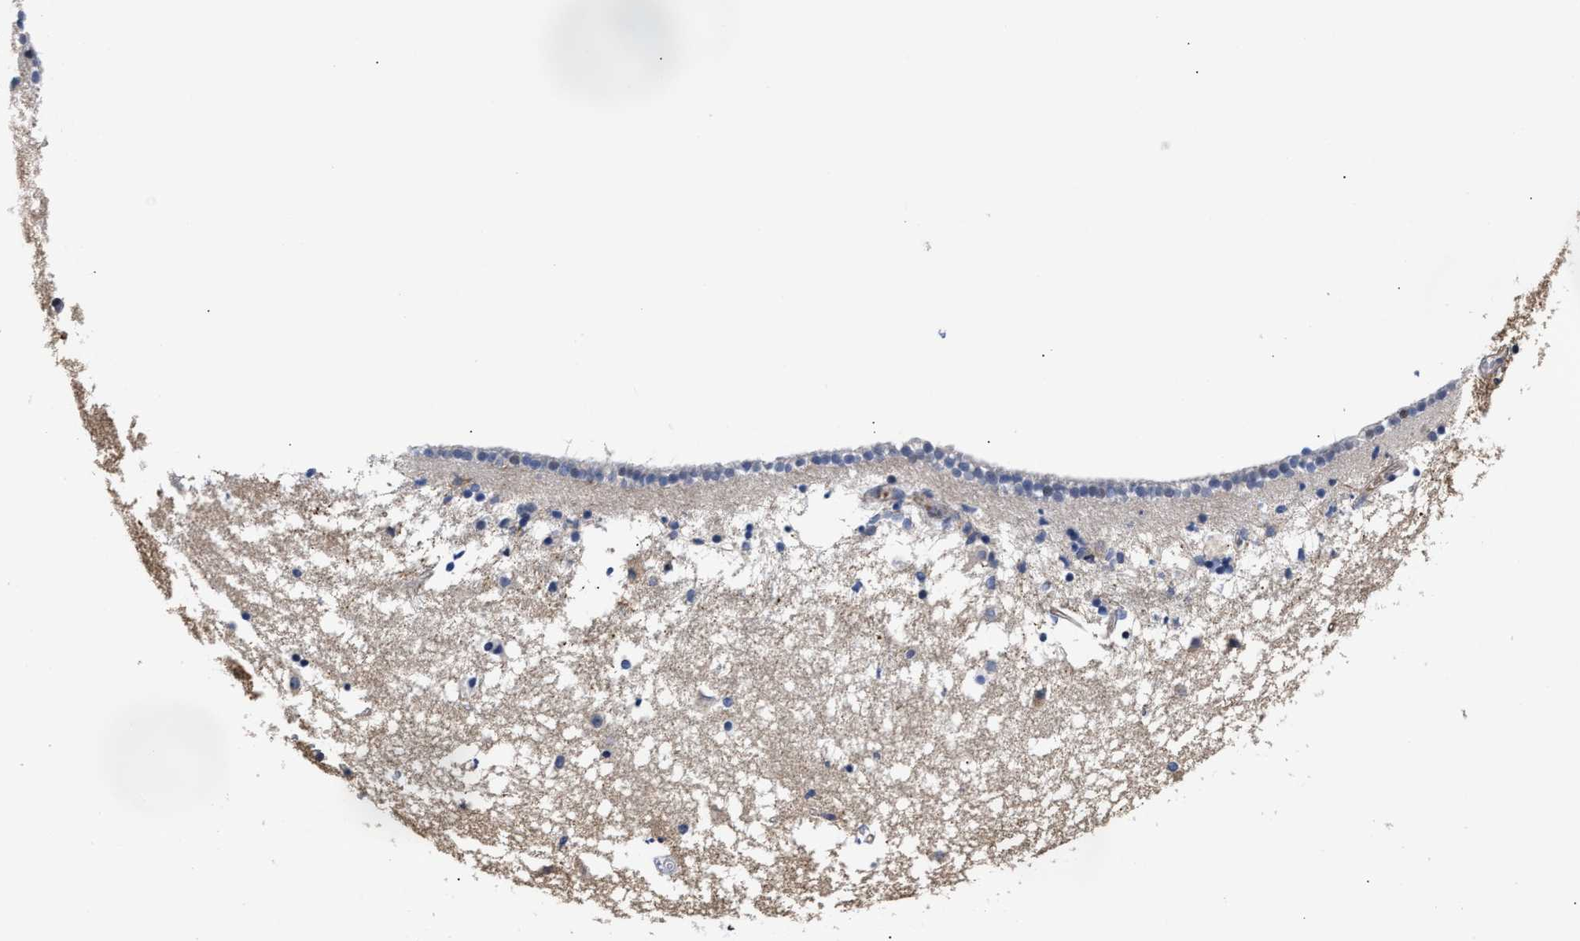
{"staining": {"intensity": "weak", "quantity": "<25%", "location": "cytoplasmic/membranous"}, "tissue": "caudate", "cell_type": "Glial cells", "image_type": "normal", "snomed": [{"axis": "morphology", "description": "Normal tissue, NOS"}, {"axis": "topography", "description": "Lateral ventricle wall"}], "caption": "Glial cells are negative for brown protein staining in normal caudate. (DAB immunohistochemistry, high magnification).", "gene": "KLHDC1", "patient": {"sex": "male", "age": 45}}